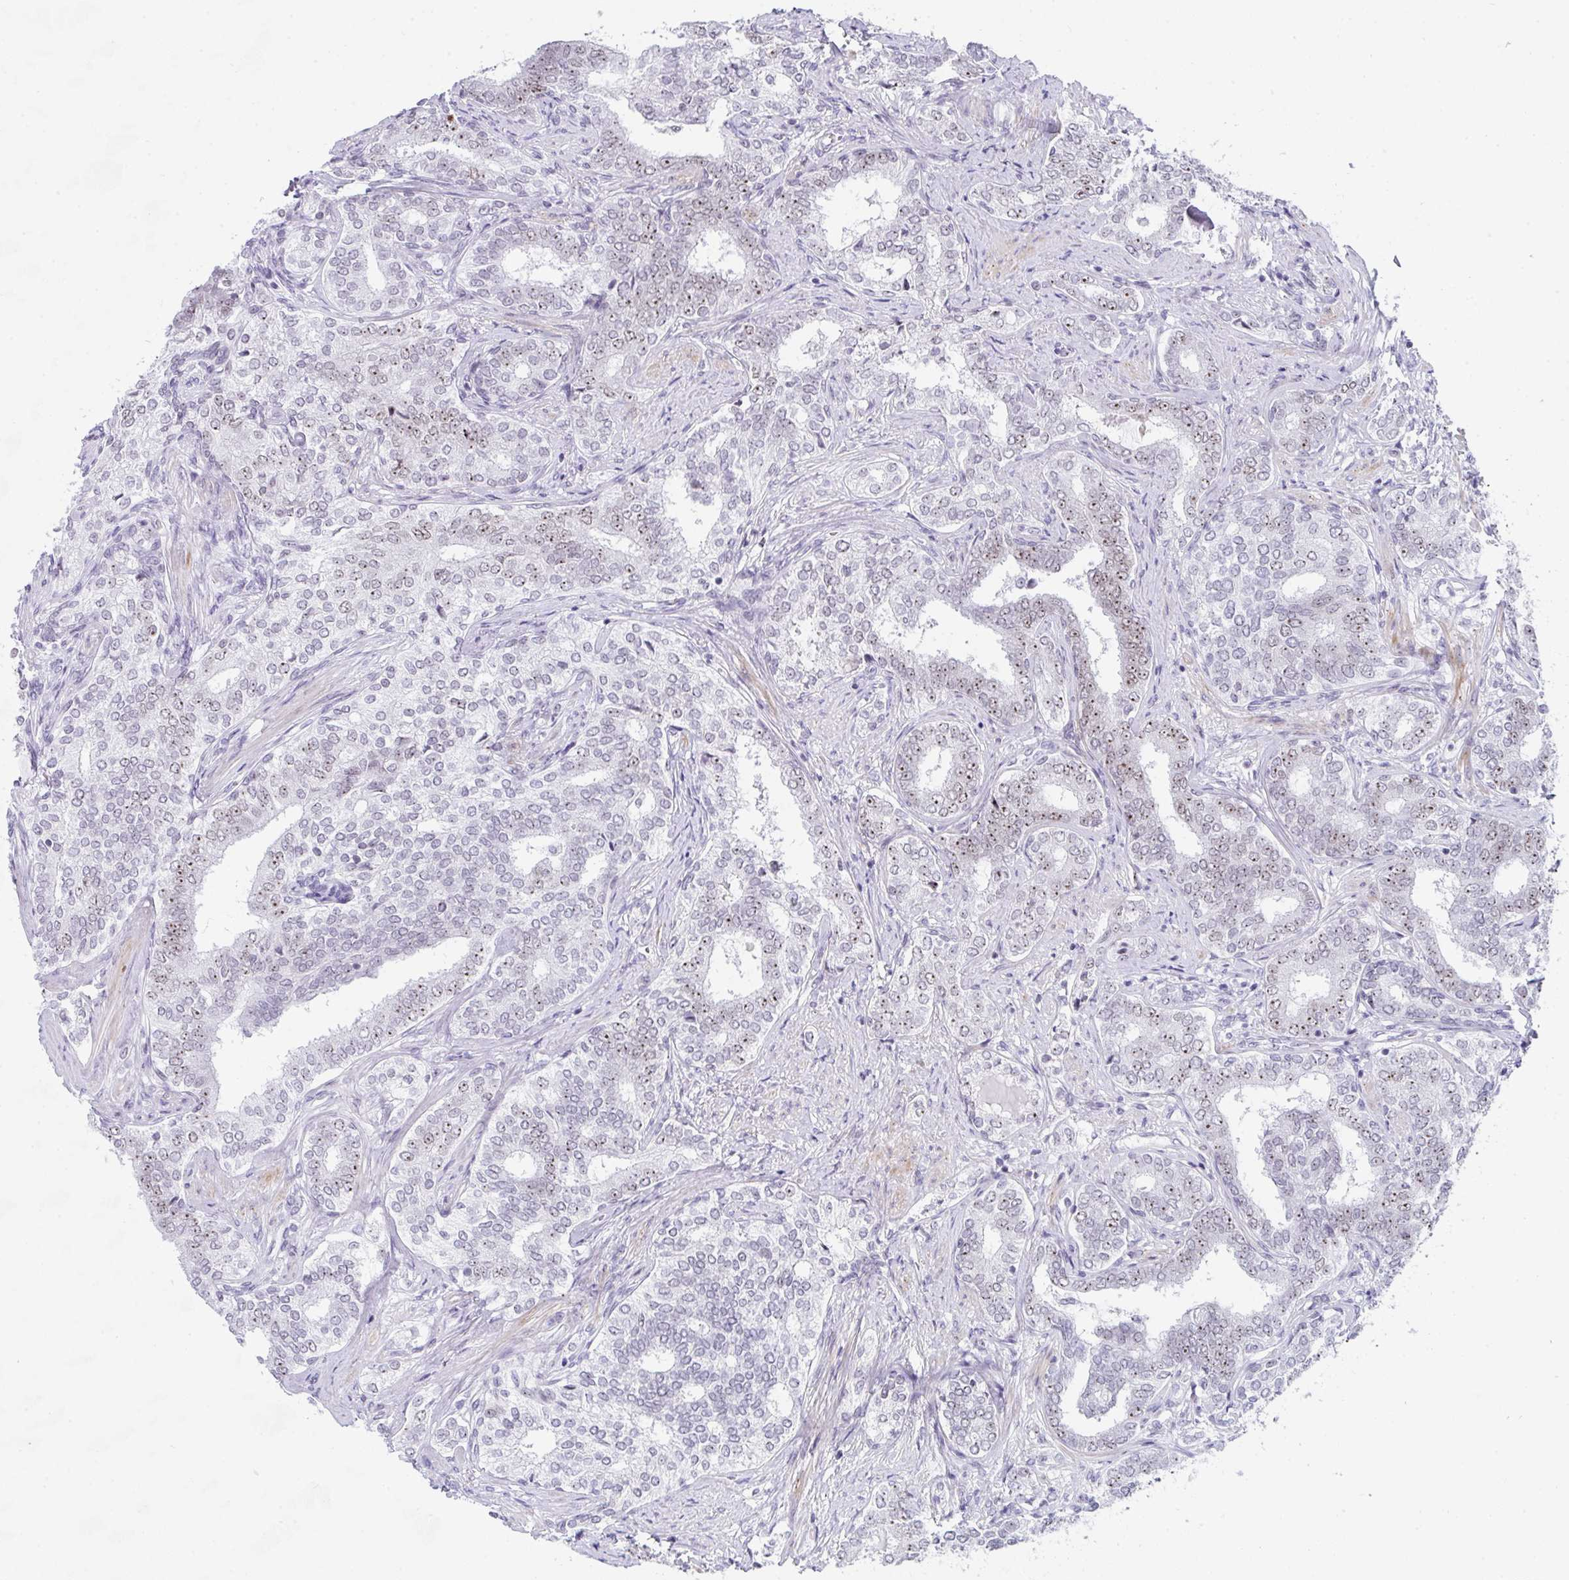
{"staining": {"intensity": "weak", "quantity": ">75%", "location": "nuclear"}, "tissue": "prostate cancer", "cell_type": "Tumor cells", "image_type": "cancer", "snomed": [{"axis": "morphology", "description": "Adenocarcinoma, High grade"}, {"axis": "topography", "description": "Prostate"}], "caption": "DAB (3,3'-diaminobenzidine) immunohistochemical staining of human prostate cancer (high-grade adenocarcinoma) exhibits weak nuclear protein positivity in approximately >75% of tumor cells.", "gene": "NOP10", "patient": {"sex": "male", "age": 72}}